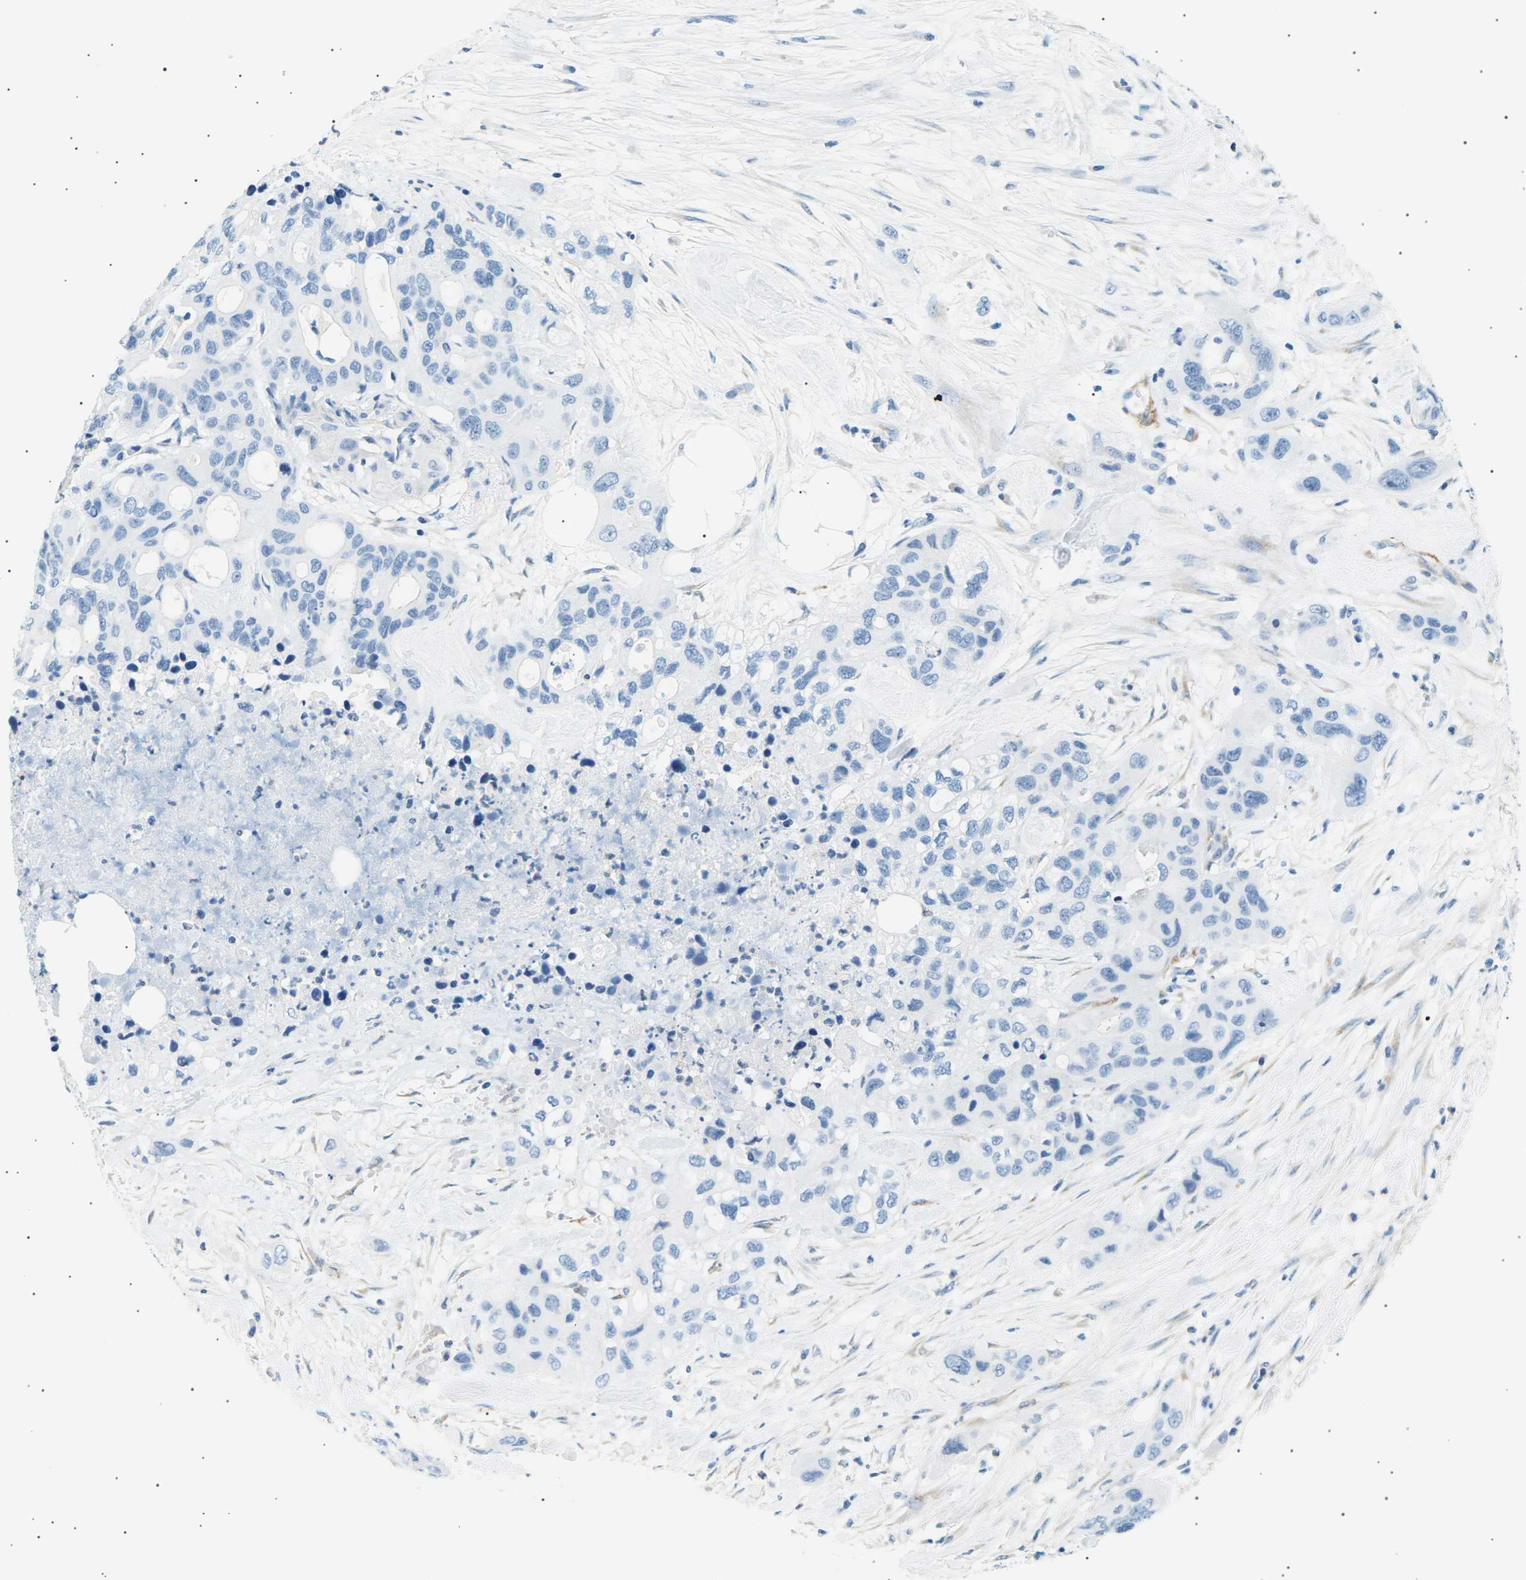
{"staining": {"intensity": "negative", "quantity": "none", "location": "none"}, "tissue": "pancreatic cancer", "cell_type": "Tumor cells", "image_type": "cancer", "snomed": [{"axis": "morphology", "description": "Adenocarcinoma, NOS"}, {"axis": "topography", "description": "Pancreas"}], "caption": "Pancreatic cancer (adenocarcinoma) stained for a protein using immunohistochemistry (IHC) shows no staining tumor cells.", "gene": "SEPTIN5", "patient": {"sex": "female", "age": 71}}